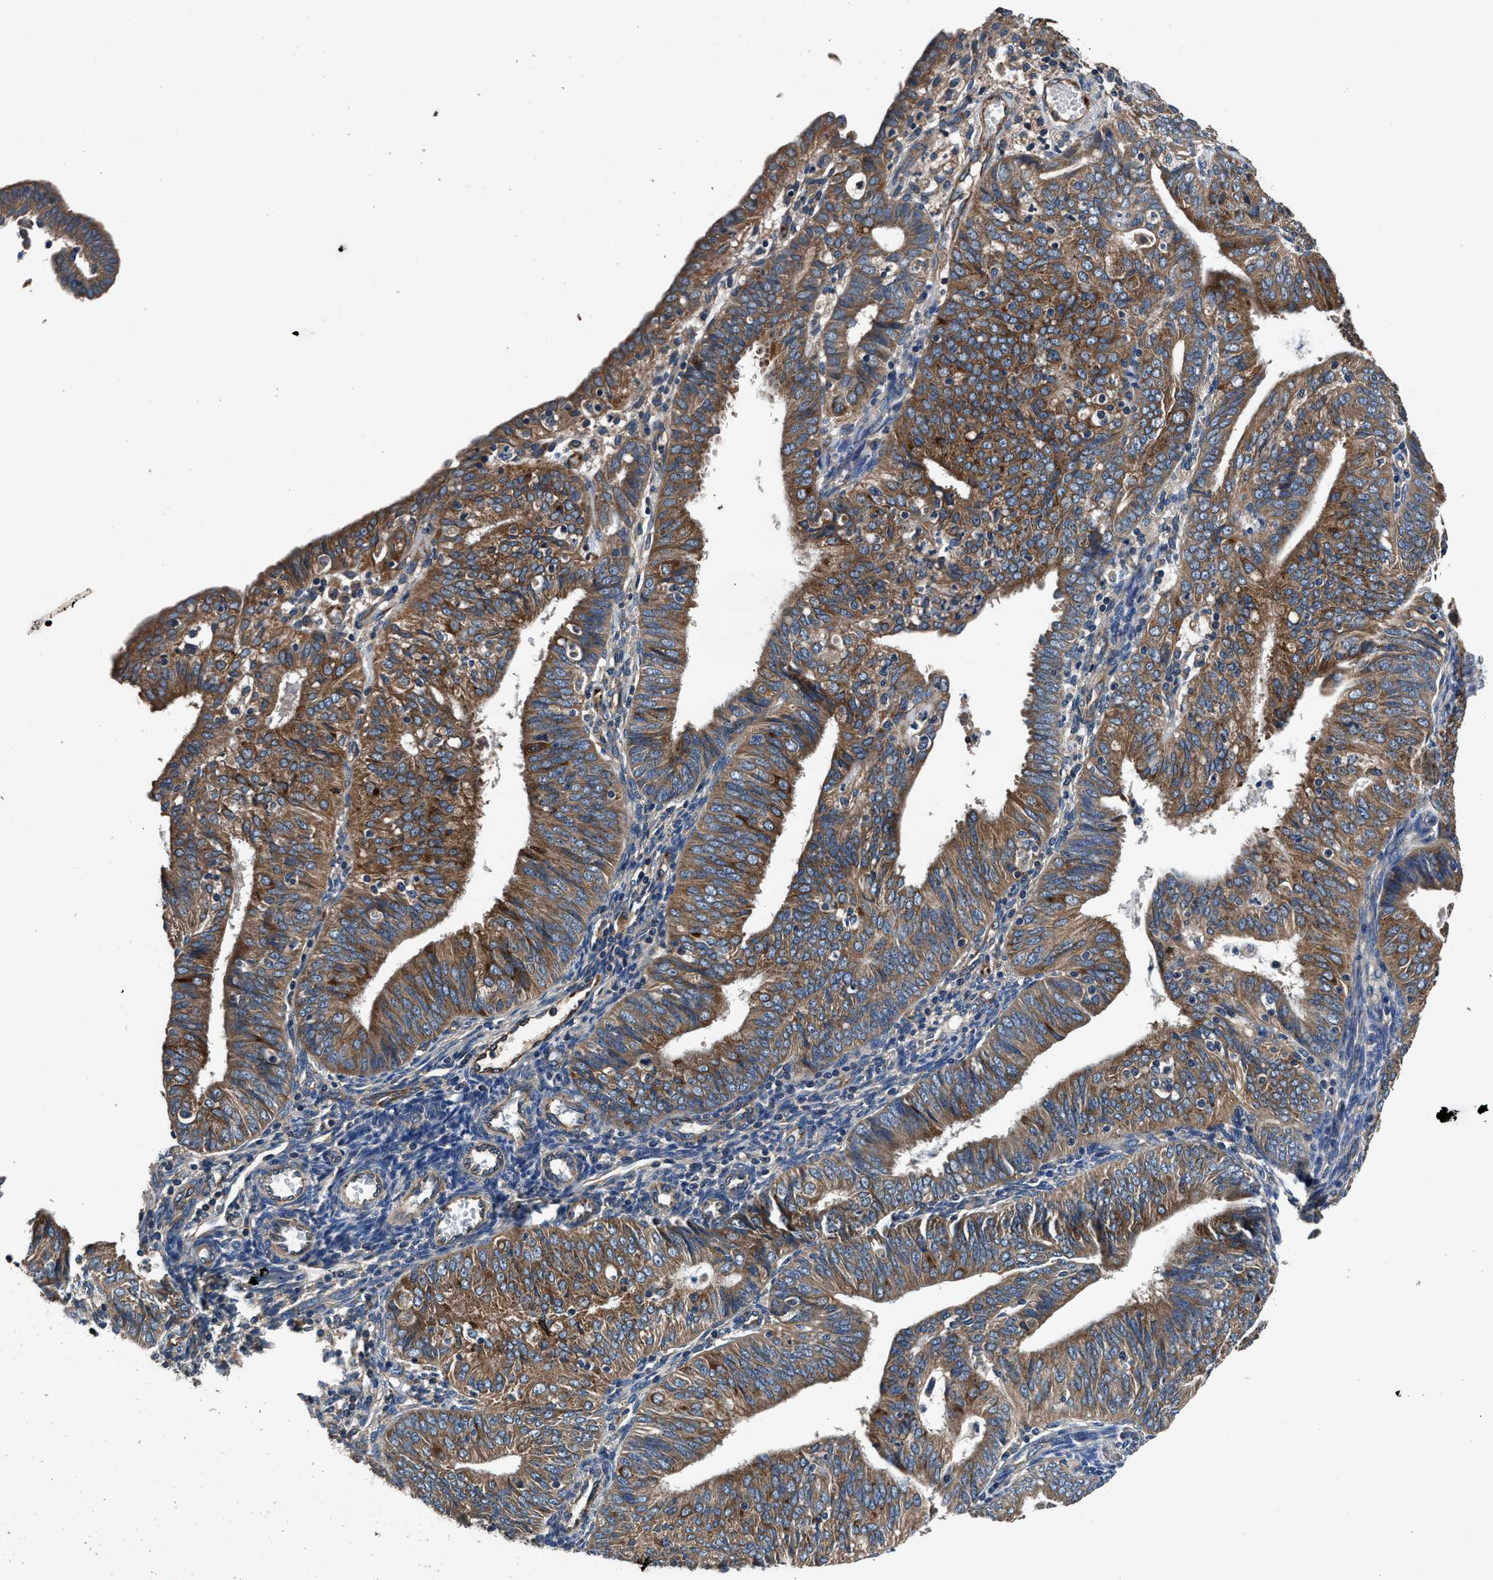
{"staining": {"intensity": "strong", "quantity": ">75%", "location": "cytoplasmic/membranous"}, "tissue": "endometrial cancer", "cell_type": "Tumor cells", "image_type": "cancer", "snomed": [{"axis": "morphology", "description": "Adenocarcinoma, NOS"}, {"axis": "topography", "description": "Endometrium"}], "caption": "Immunohistochemistry (IHC) staining of endometrial adenocarcinoma, which reveals high levels of strong cytoplasmic/membranous staining in approximately >75% of tumor cells indicating strong cytoplasmic/membranous protein expression. The staining was performed using DAB (brown) for protein detection and nuclei were counterstained in hematoxylin (blue).", "gene": "DHRS7B", "patient": {"sex": "female", "age": 58}}